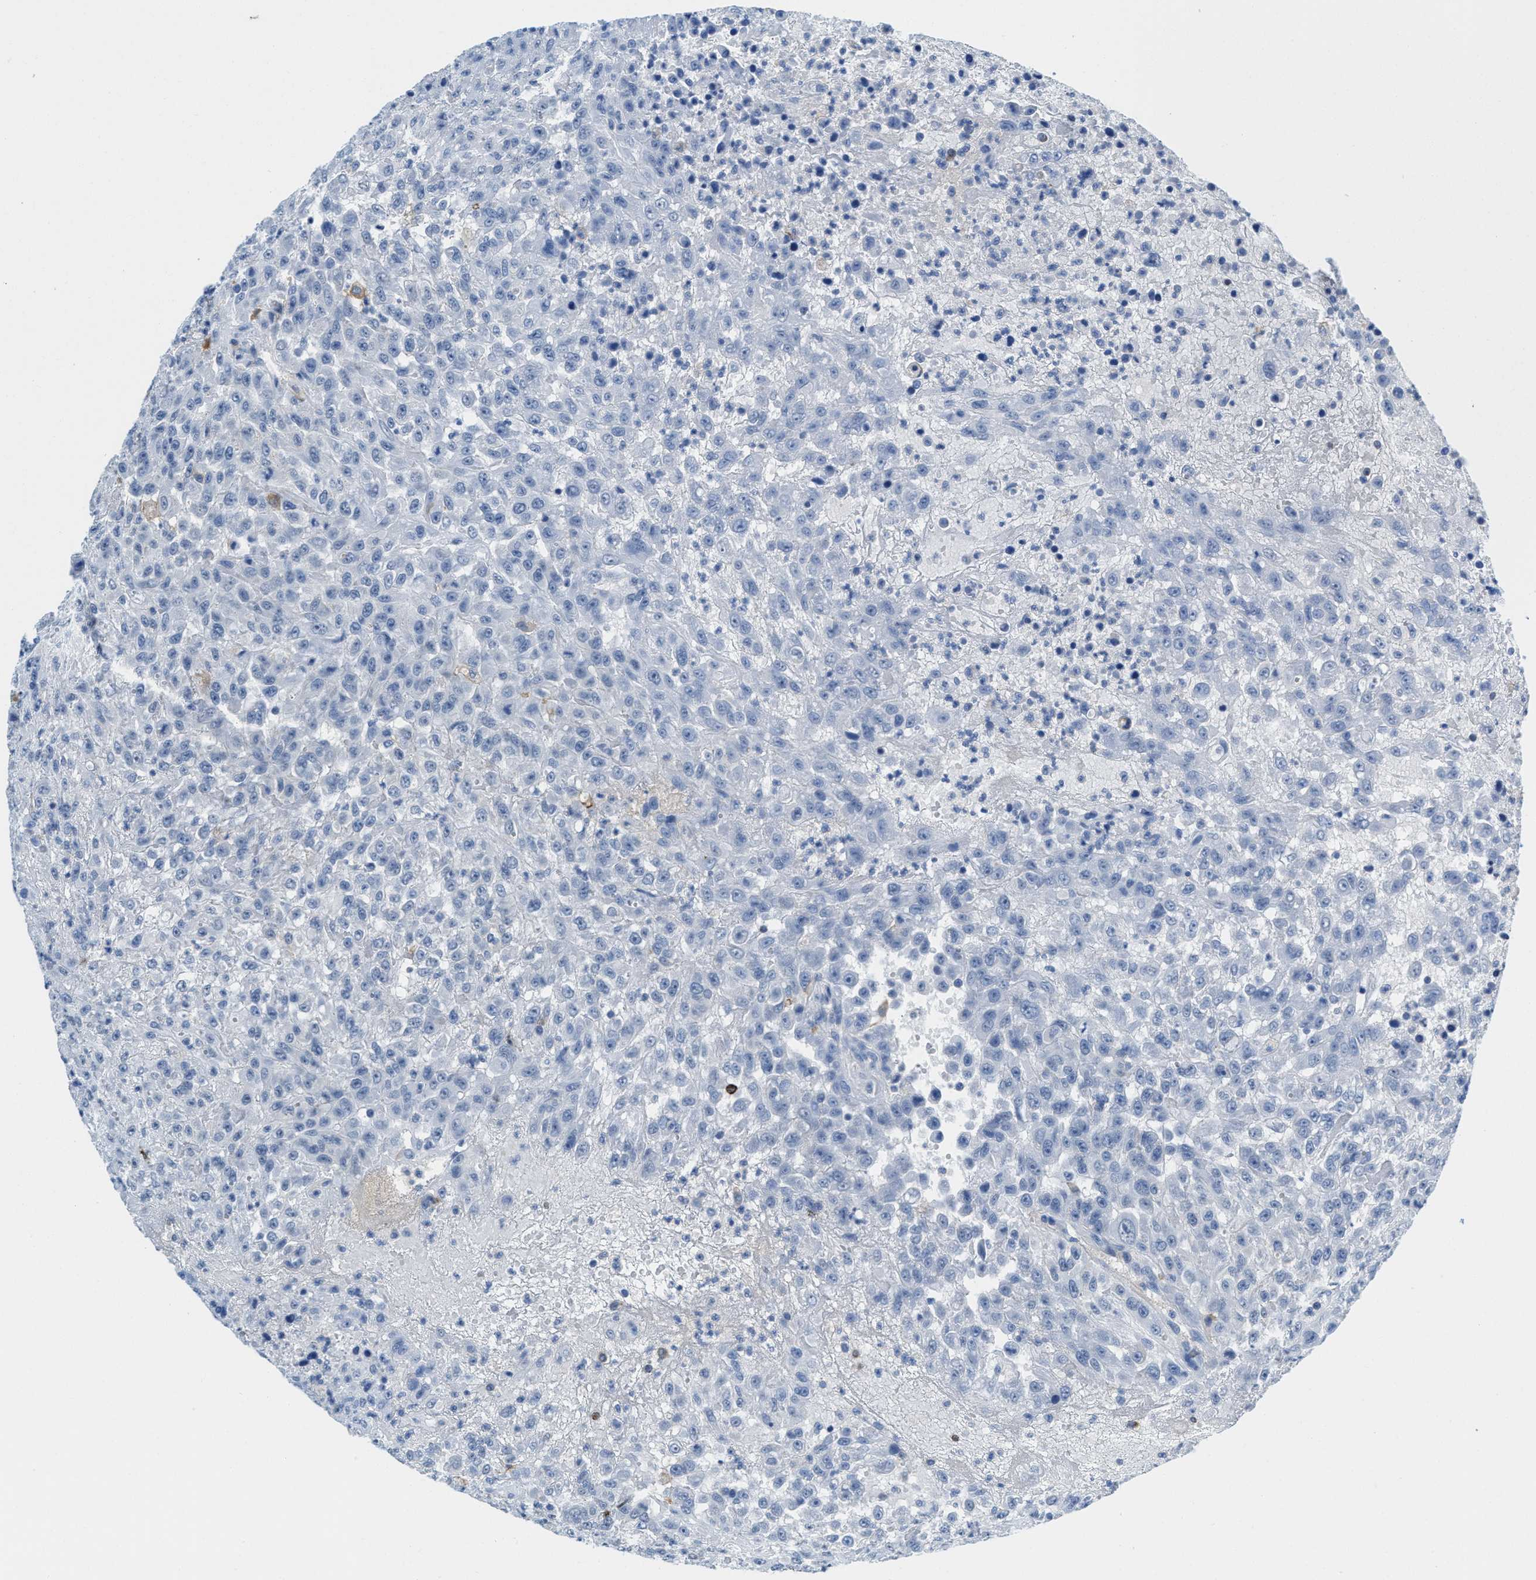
{"staining": {"intensity": "negative", "quantity": "none", "location": "none"}, "tissue": "urothelial cancer", "cell_type": "Tumor cells", "image_type": "cancer", "snomed": [{"axis": "morphology", "description": "Urothelial carcinoma, High grade"}, {"axis": "topography", "description": "Urinary bladder"}], "caption": "IHC of human urothelial cancer reveals no expression in tumor cells.", "gene": "CD226", "patient": {"sex": "male", "age": 46}}